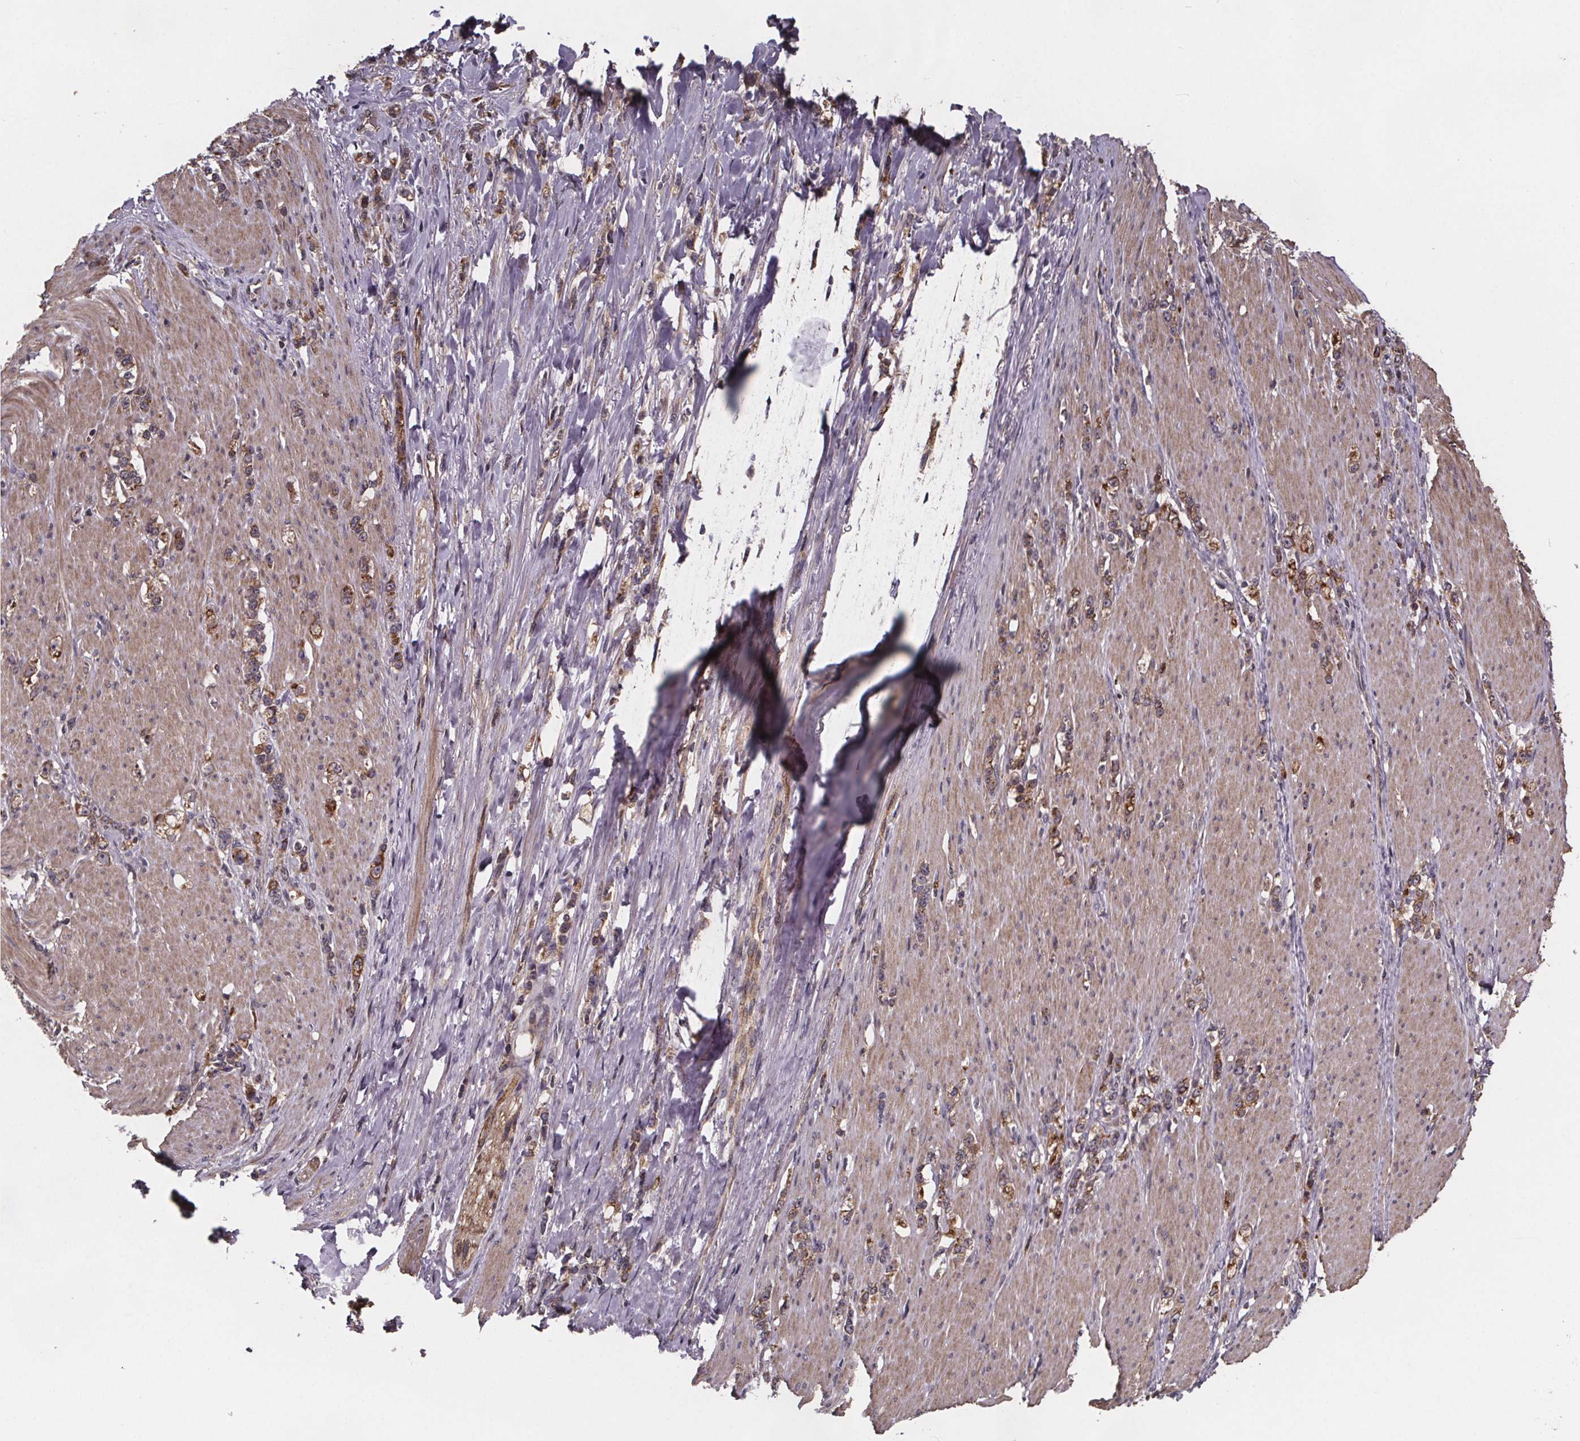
{"staining": {"intensity": "moderate", "quantity": ">75%", "location": "cytoplasmic/membranous"}, "tissue": "stomach cancer", "cell_type": "Tumor cells", "image_type": "cancer", "snomed": [{"axis": "morphology", "description": "Adenocarcinoma, NOS"}, {"axis": "topography", "description": "Stomach, lower"}], "caption": "Stomach cancer stained with a protein marker shows moderate staining in tumor cells.", "gene": "FASTKD3", "patient": {"sex": "male", "age": 88}}